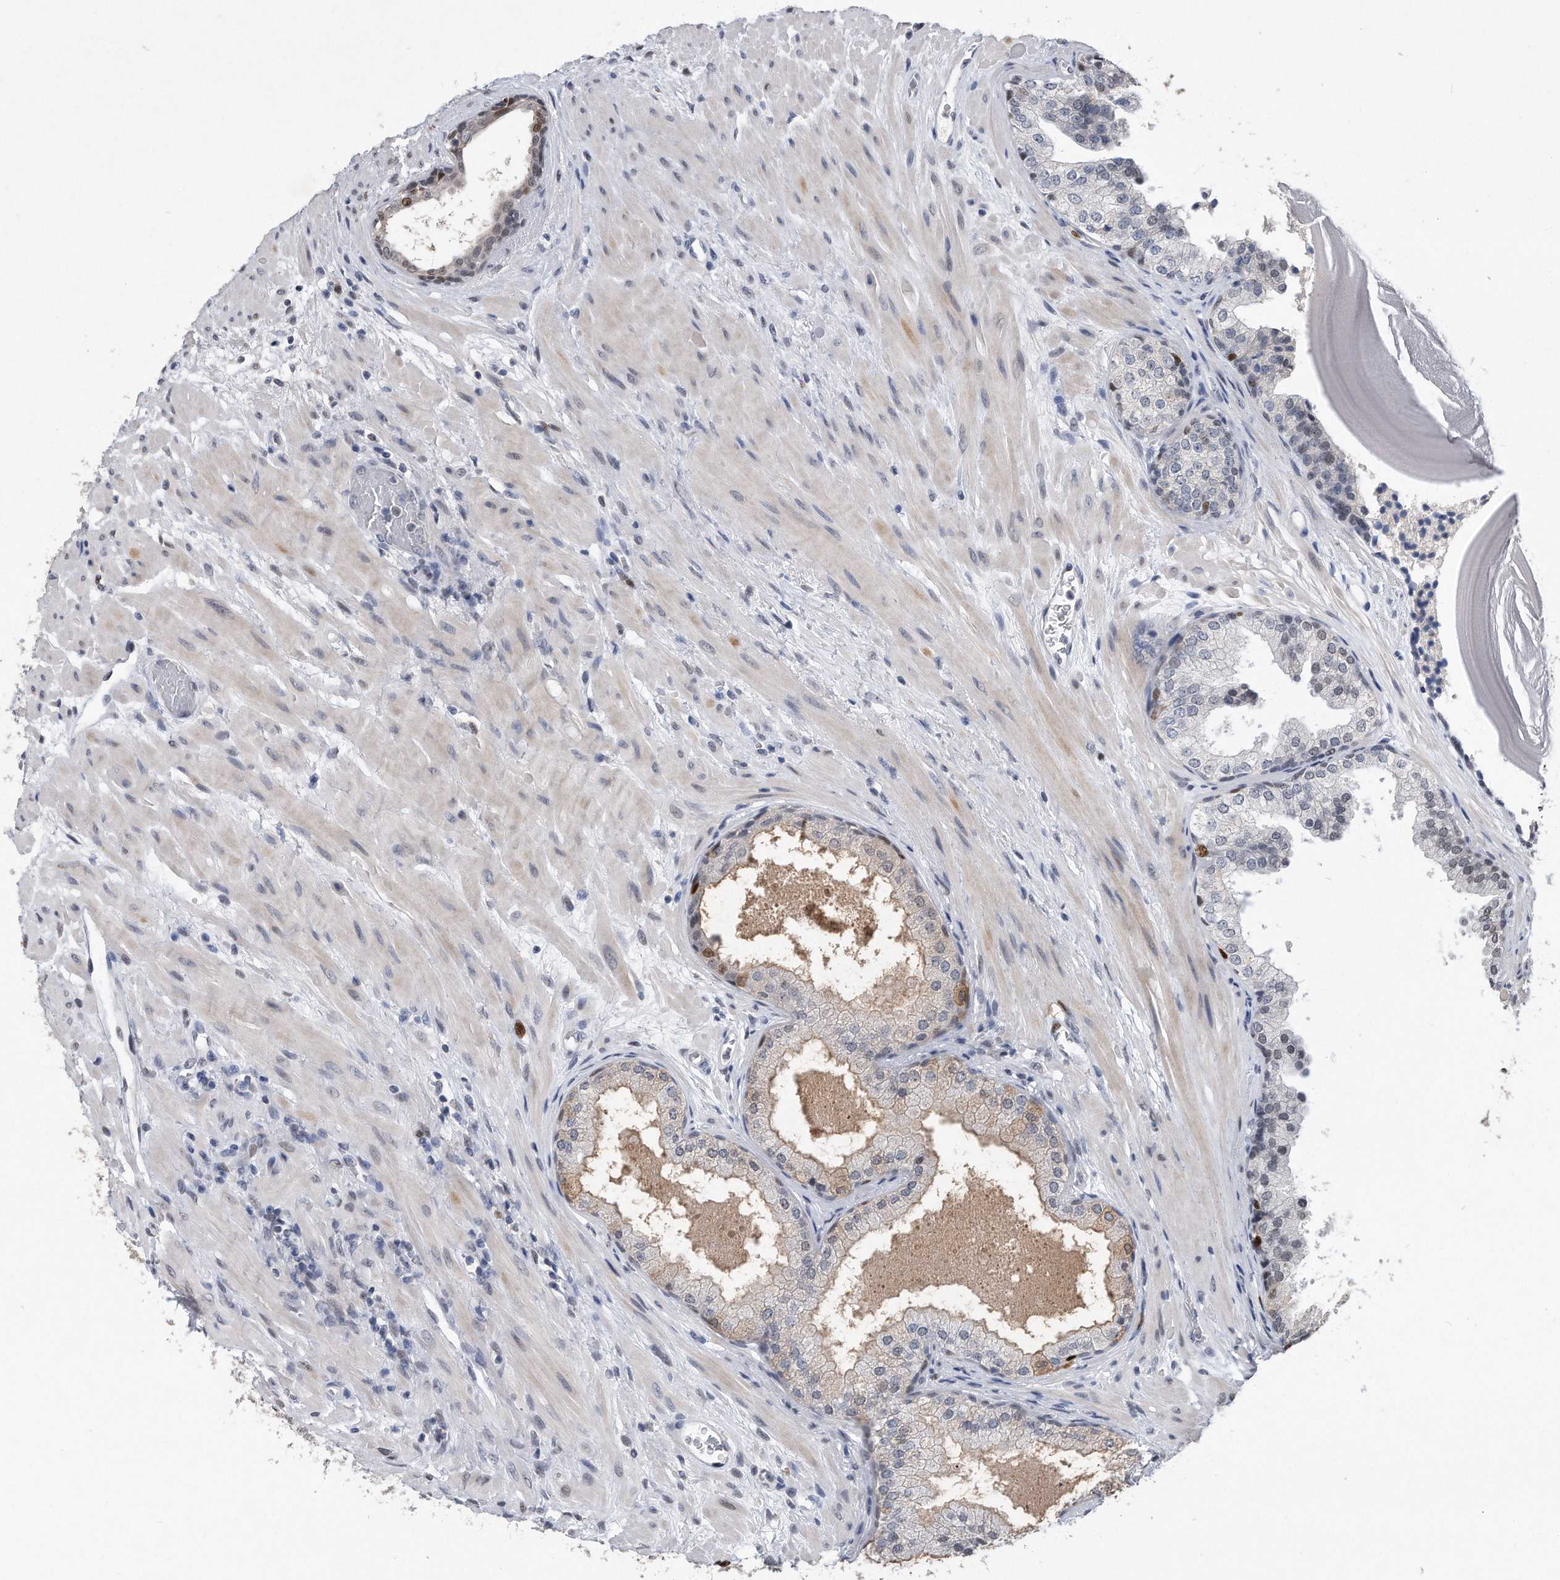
{"staining": {"intensity": "moderate", "quantity": "<25%", "location": "nuclear"}, "tissue": "prostate", "cell_type": "Glandular cells", "image_type": "normal", "snomed": [{"axis": "morphology", "description": "Normal tissue, NOS"}, {"axis": "topography", "description": "Prostate"}], "caption": "IHC image of unremarkable prostate stained for a protein (brown), which reveals low levels of moderate nuclear positivity in approximately <25% of glandular cells.", "gene": "PCNA", "patient": {"sex": "male", "age": 48}}